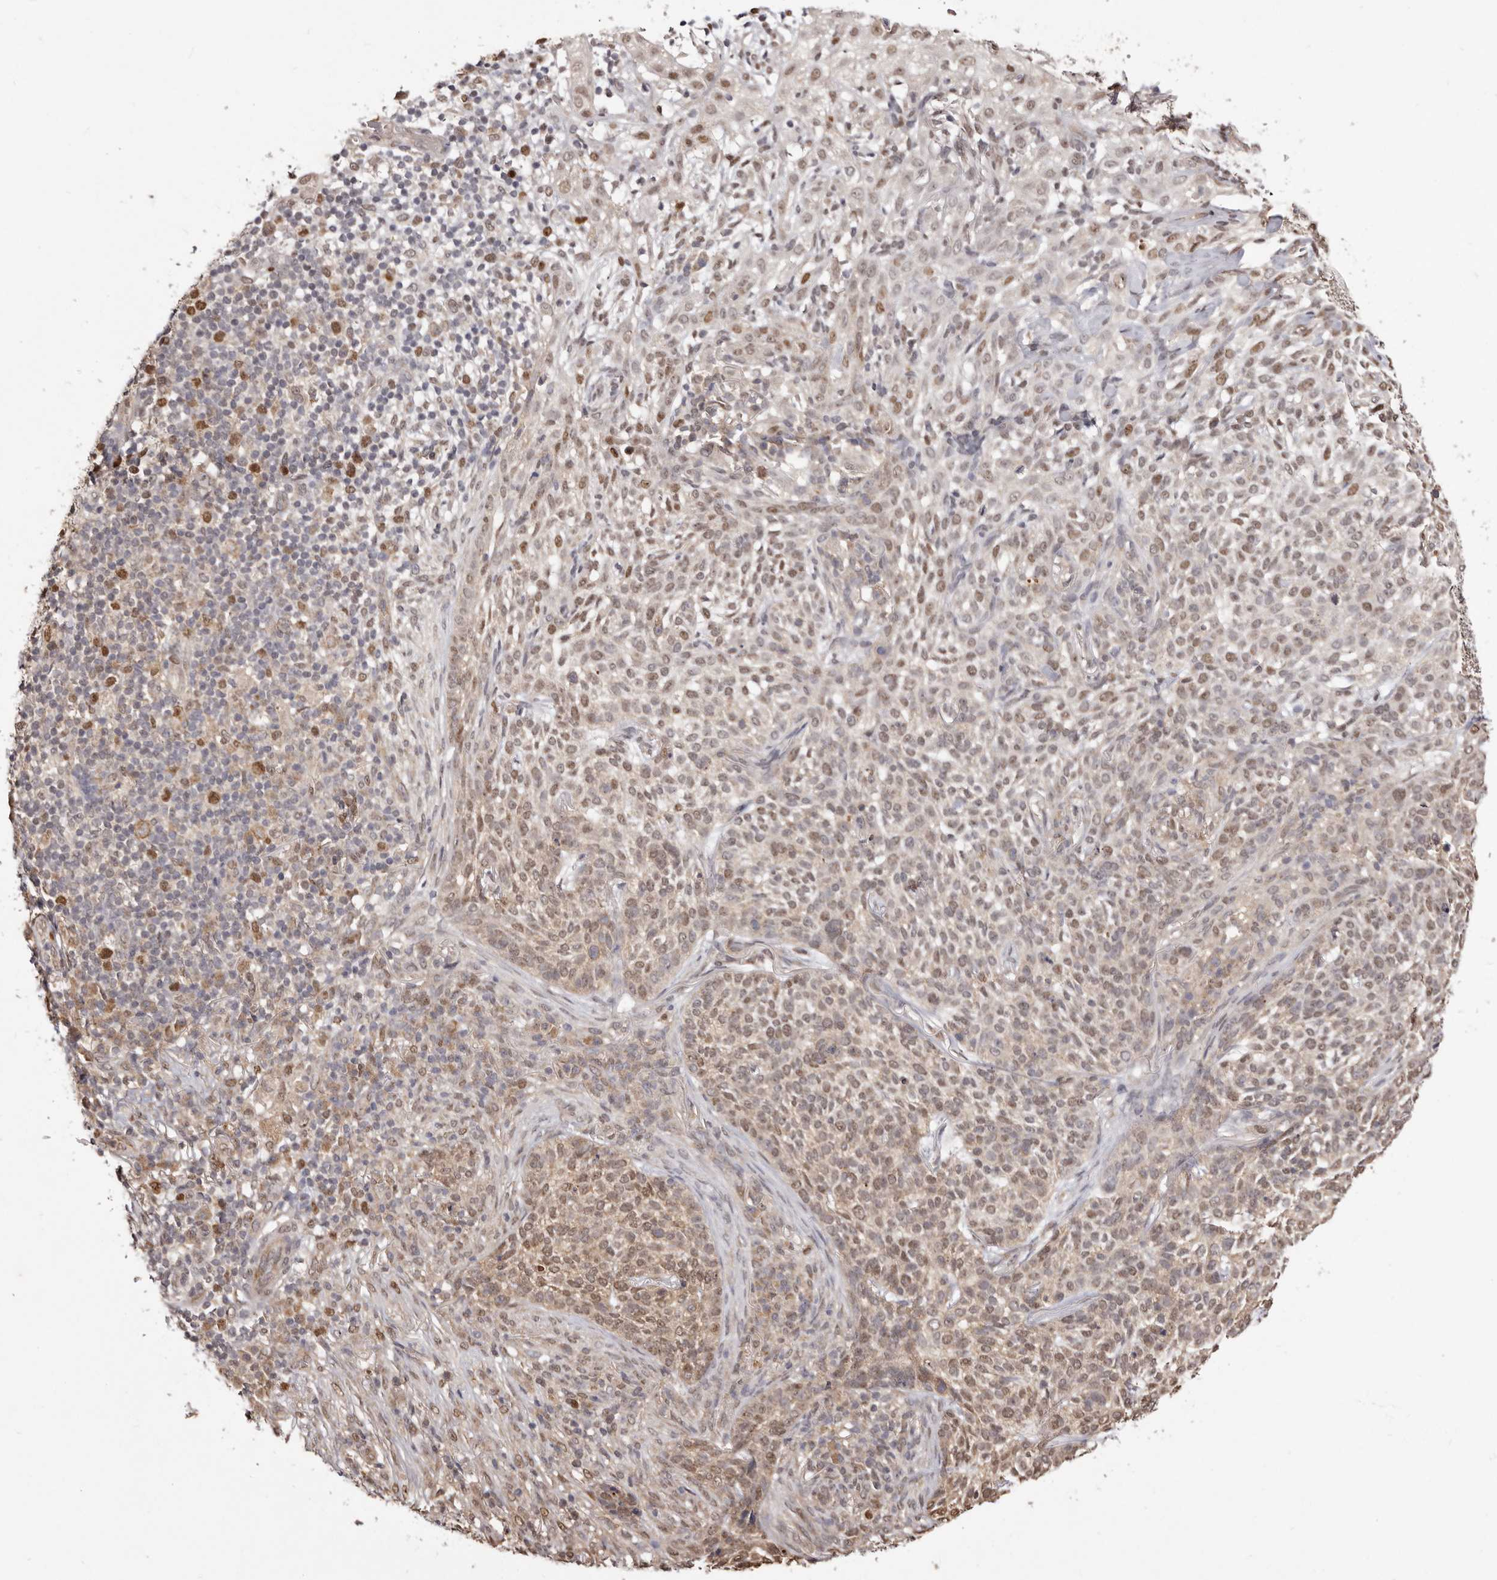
{"staining": {"intensity": "moderate", "quantity": ">75%", "location": "nuclear"}, "tissue": "skin cancer", "cell_type": "Tumor cells", "image_type": "cancer", "snomed": [{"axis": "morphology", "description": "Basal cell carcinoma"}, {"axis": "topography", "description": "Skin"}], "caption": "Protein staining demonstrates moderate nuclear staining in about >75% of tumor cells in skin cancer. The staining was performed using DAB to visualize the protein expression in brown, while the nuclei were stained in blue with hematoxylin (Magnification: 20x).", "gene": "NOTCH1", "patient": {"sex": "female", "age": 64}}